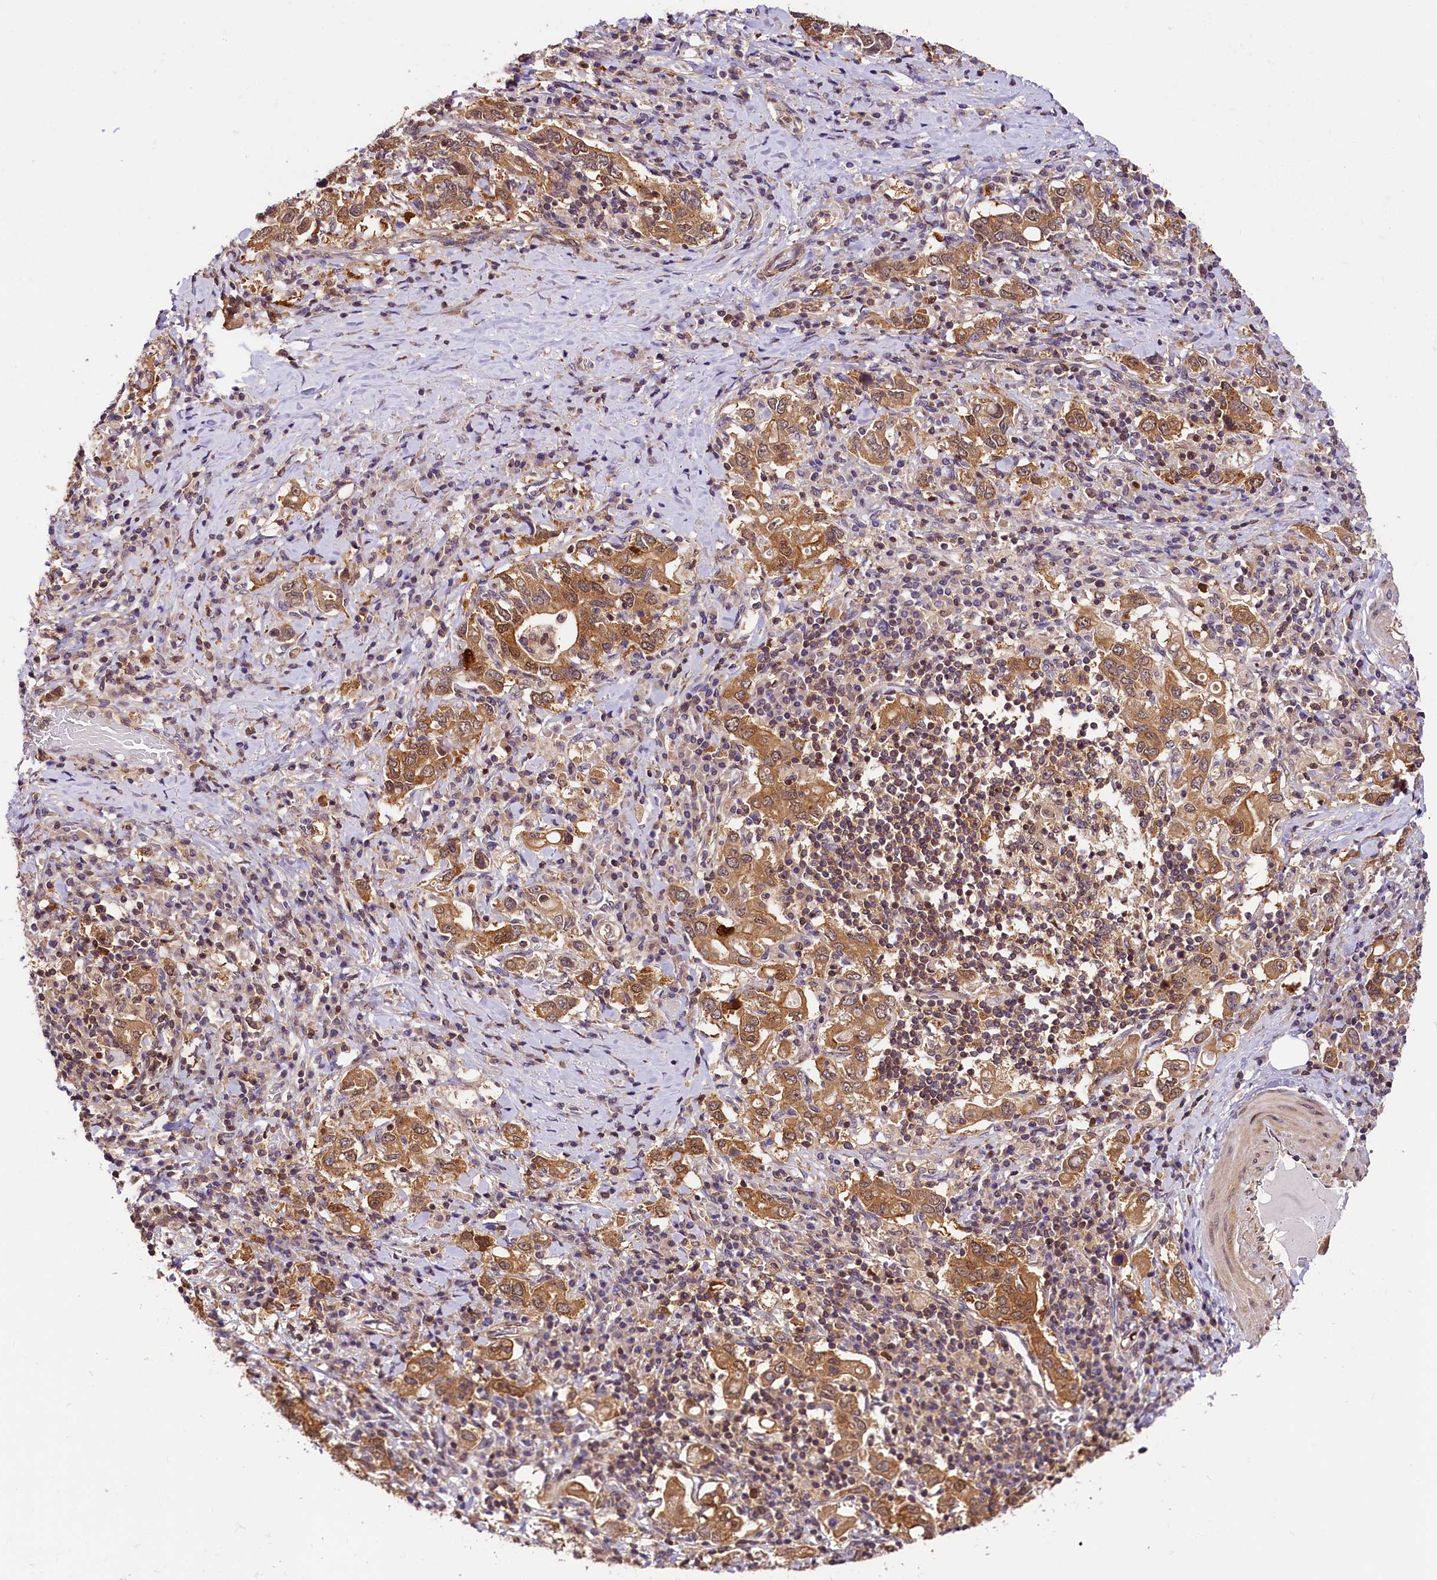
{"staining": {"intensity": "moderate", "quantity": ">75%", "location": "cytoplasmic/membranous,nuclear"}, "tissue": "stomach cancer", "cell_type": "Tumor cells", "image_type": "cancer", "snomed": [{"axis": "morphology", "description": "Adenocarcinoma, NOS"}, {"axis": "topography", "description": "Stomach, upper"}, {"axis": "topography", "description": "Stomach"}], "caption": "An IHC photomicrograph of tumor tissue is shown. Protein staining in brown highlights moderate cytoplasmic/membranous and nuclear positivity in stomach cancer (adenocarcinoma) within tumor cells.", "gene": "CHORDC1", "patient": {"sex": "male", "age": 62}}